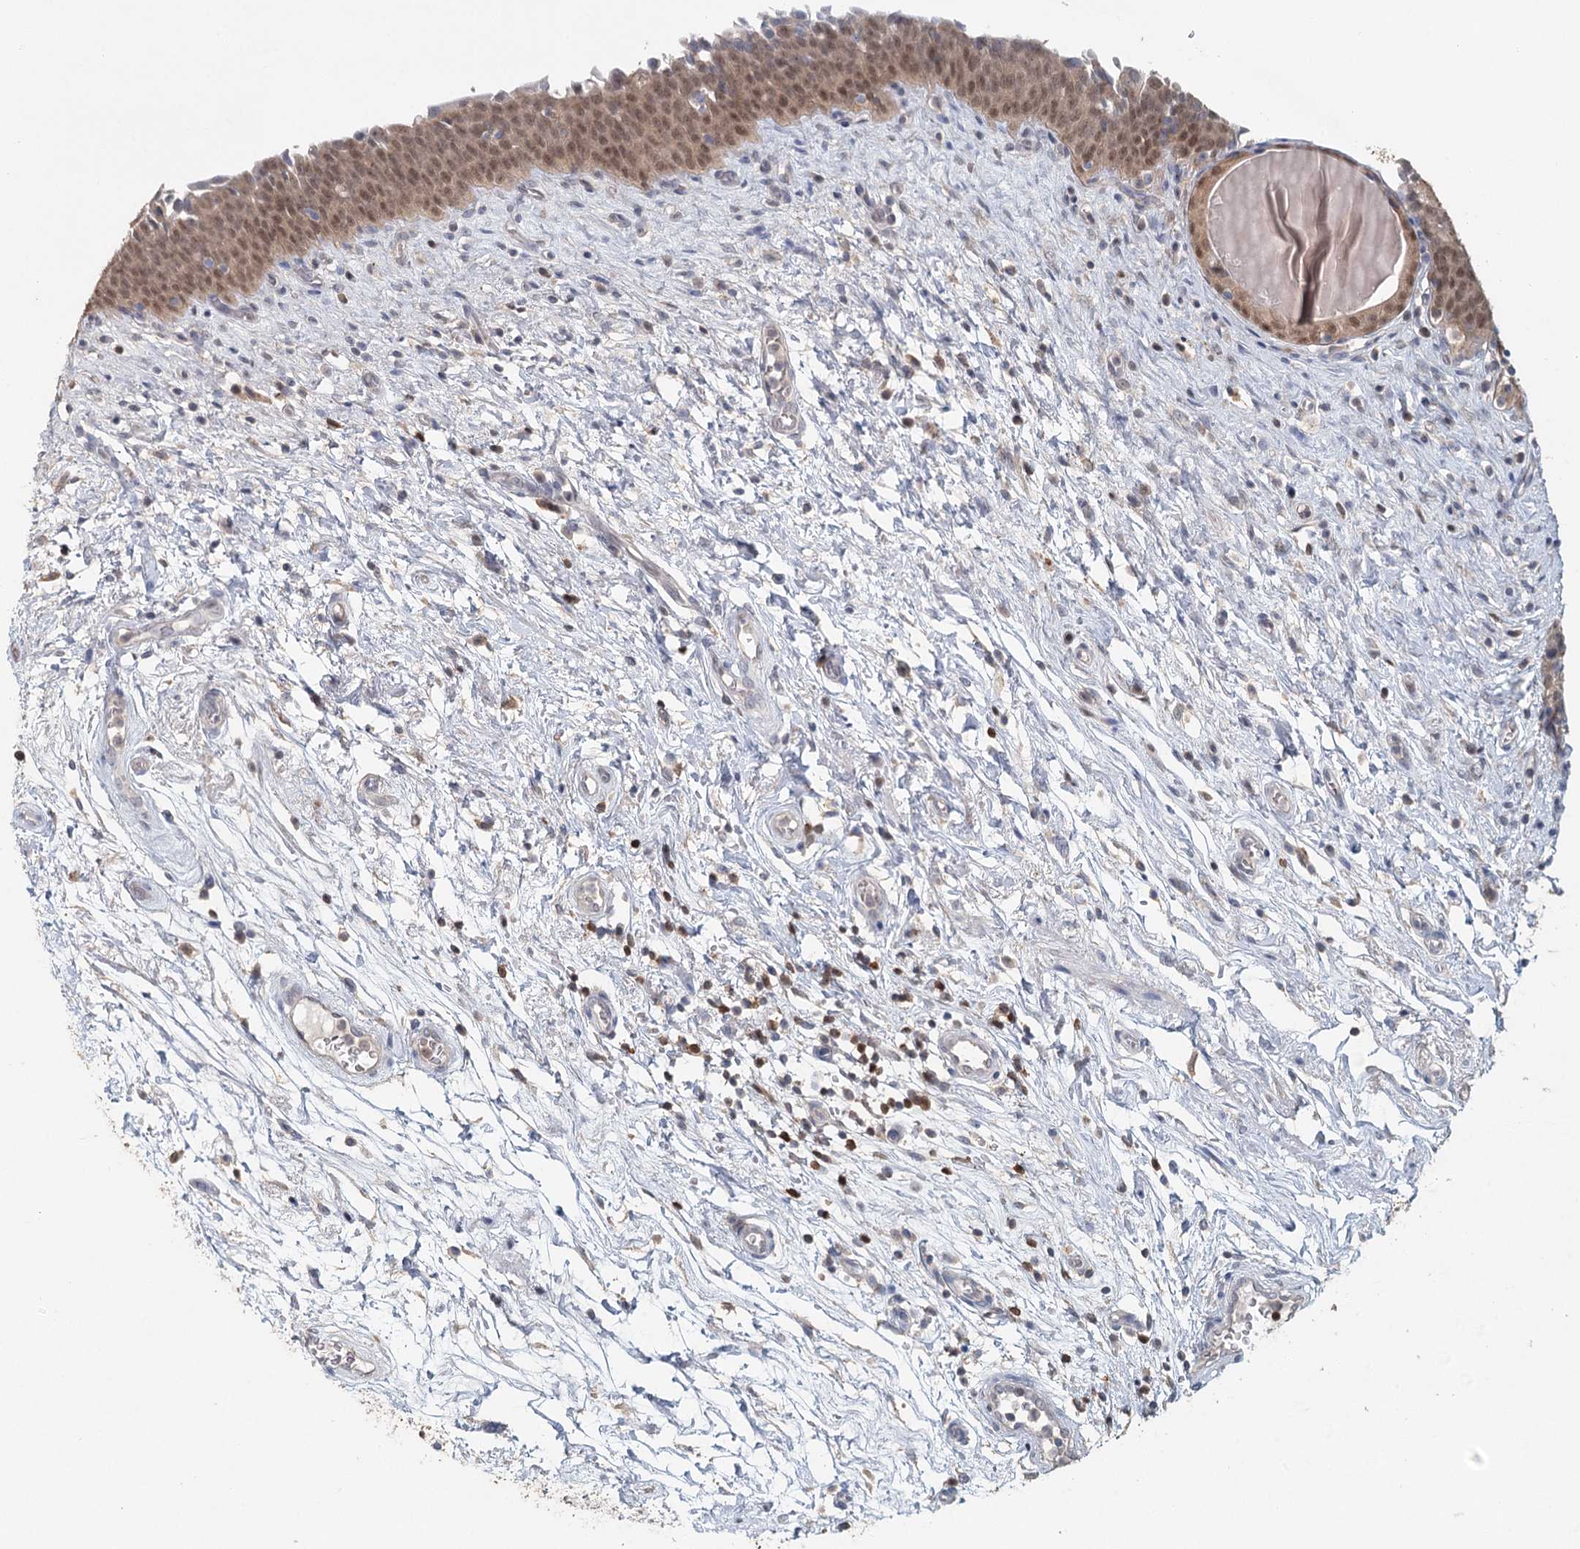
{"staining": {"intensity": "moderate", "quantity": ">75%", "location": "nuclear"}, "tissue": "urinary bladder", "cell_type": "Urothelial cells", "image_type": "normal", "snomed": [{"axis": "morphology", "description": "Normal tissue, NOS"}, {"axis": "topography", "description": "Urinary bladder"}], "caption": "This image exhibits immunohistochemistry (IHC) staining of normal urinary bladder, with medium moderate nuclear positivity in about >75% of urothelial cells.", "gene": "ADK", "patient": {"sex": "male", "age": 83}}